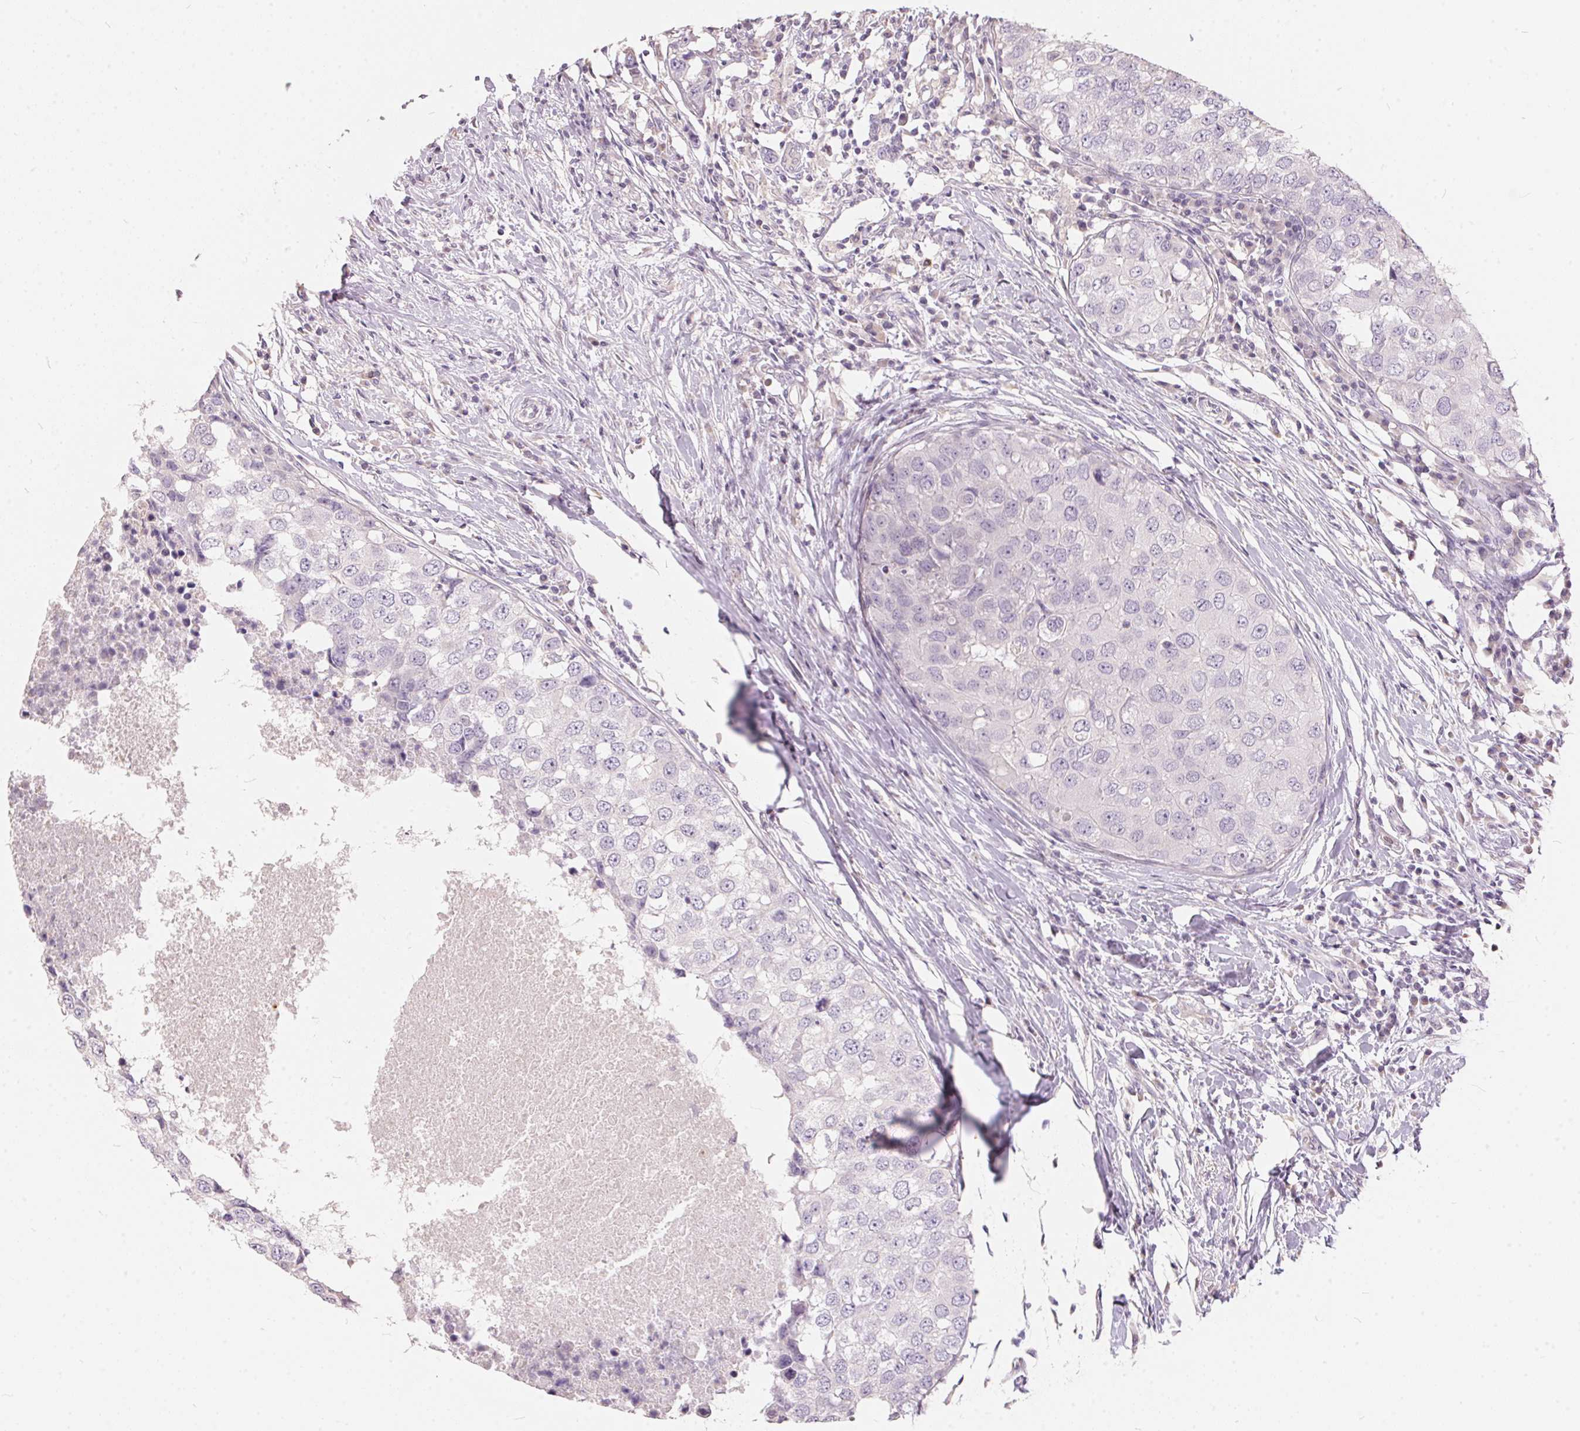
{"staining": {"intensity": "negative", "quantity": "none", "location": "none"}, "tissue": "breast cancer", "cell_type": "Tumor cells", "image_type": "cancer", "snomed": [{"axis": "morphology", "description": "Duct carcinoma"}, {"axis": "topography", "description": "Breast"}], "caption": "This is an IHC micrograph of human breast cancer (invasive ductal carcinoma). There is no expression in tumor cells.", "gene": "SERPINB1", "patient": {"sex": "female", "age": 27}}